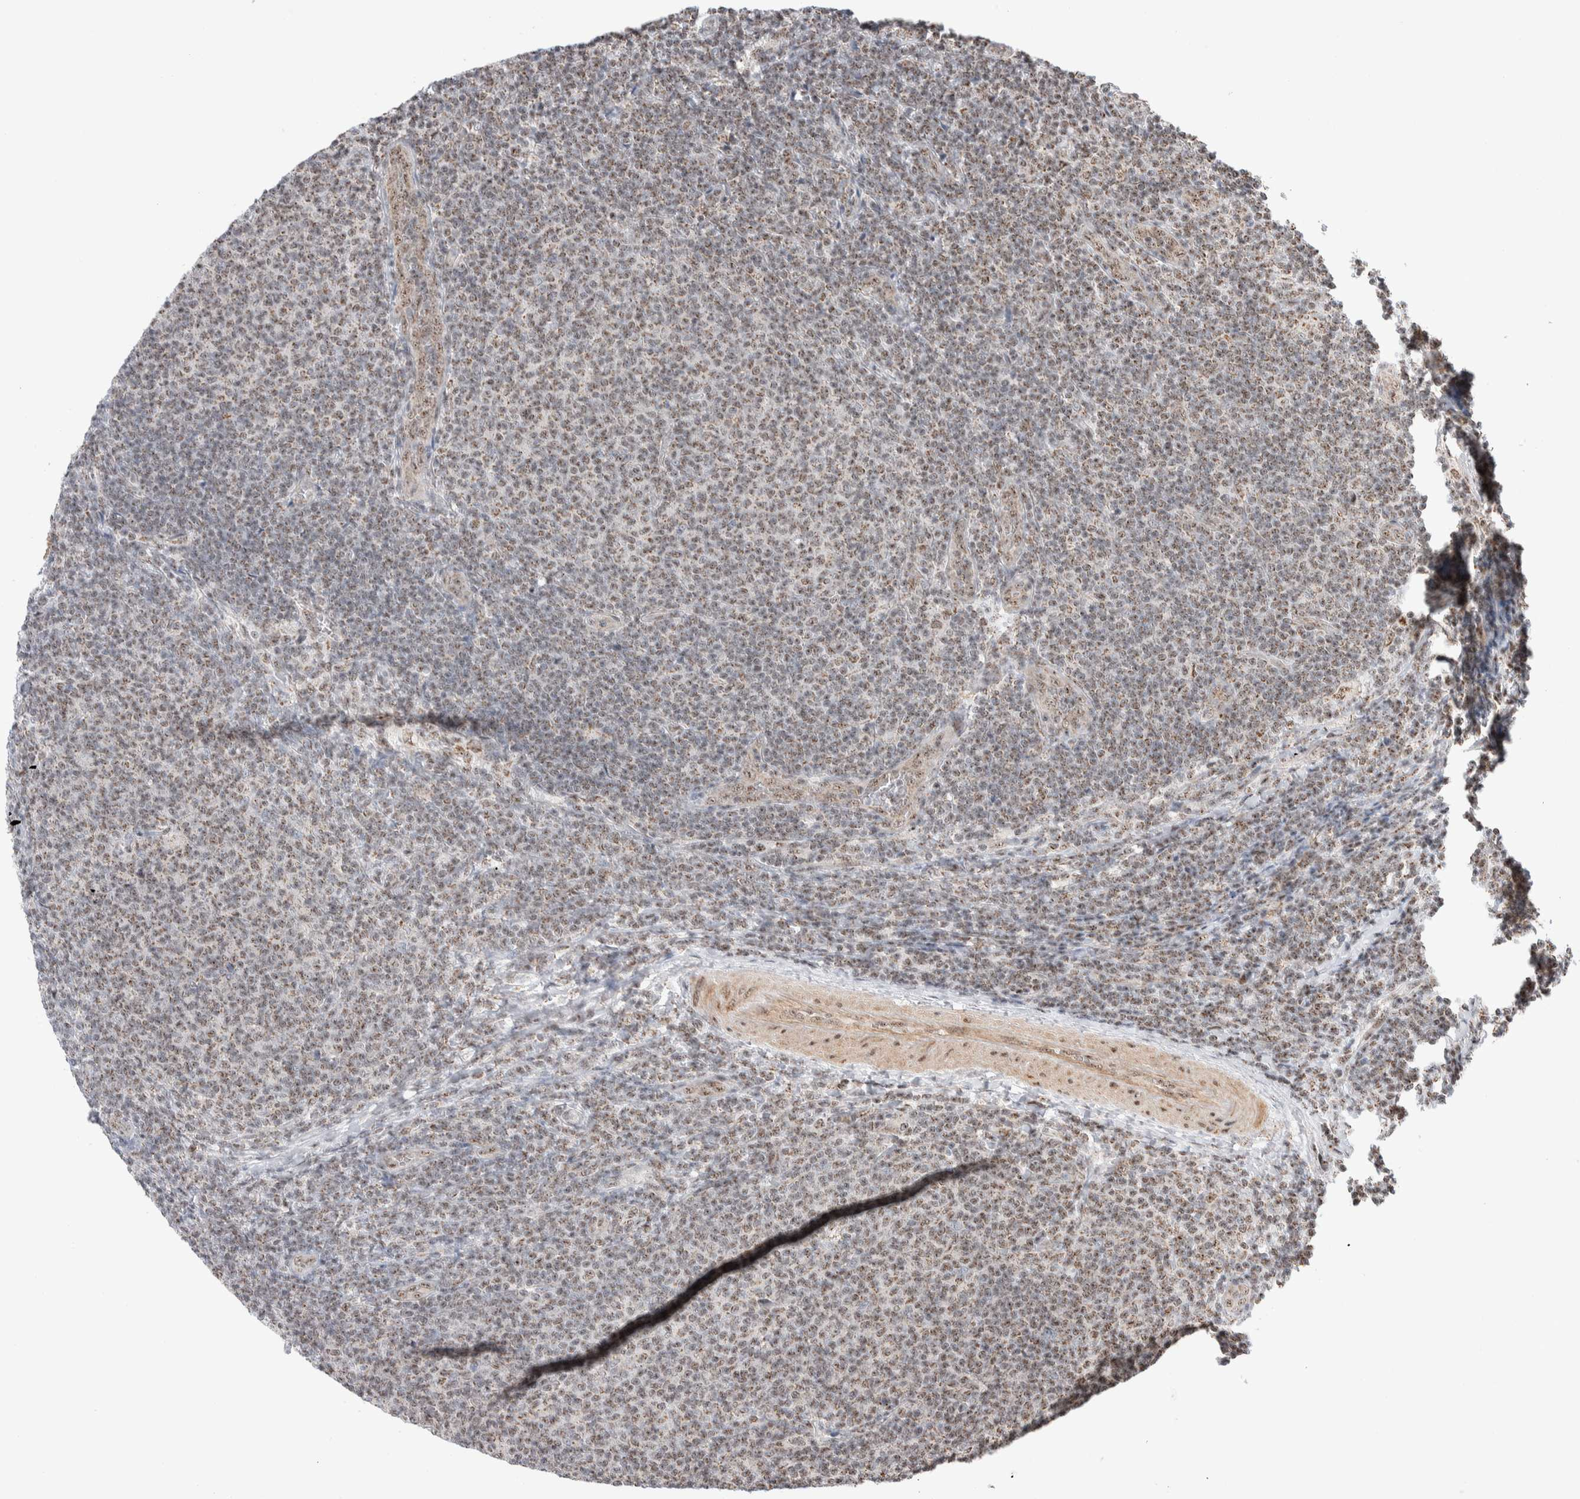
{"staining": {"intensity": "weak", "quantity": ">75%", "location": "nuclear"}, "tissue": "lymphoma", "cell_type": "Tumor cells", "image_type": "cancer", "snomed": [{"axis": "morphology", "description": "Malignant lymphoma, non-Hodgkin's type, Low grade"}, {"axis": "topography", "description": "Lymph node"}], "caption": "Immunohistochemistry (IHC) histopathology image of neoplastic tissue: human lymphoma stained using immunohistochemistry (IHC) displays low levels of weak protein expression localized specifically in the nuclear of tumor cells, appearing as a nuclear brown color.", "gene": "ZNF695", "patient": {"sex": "male", "age": 66}}